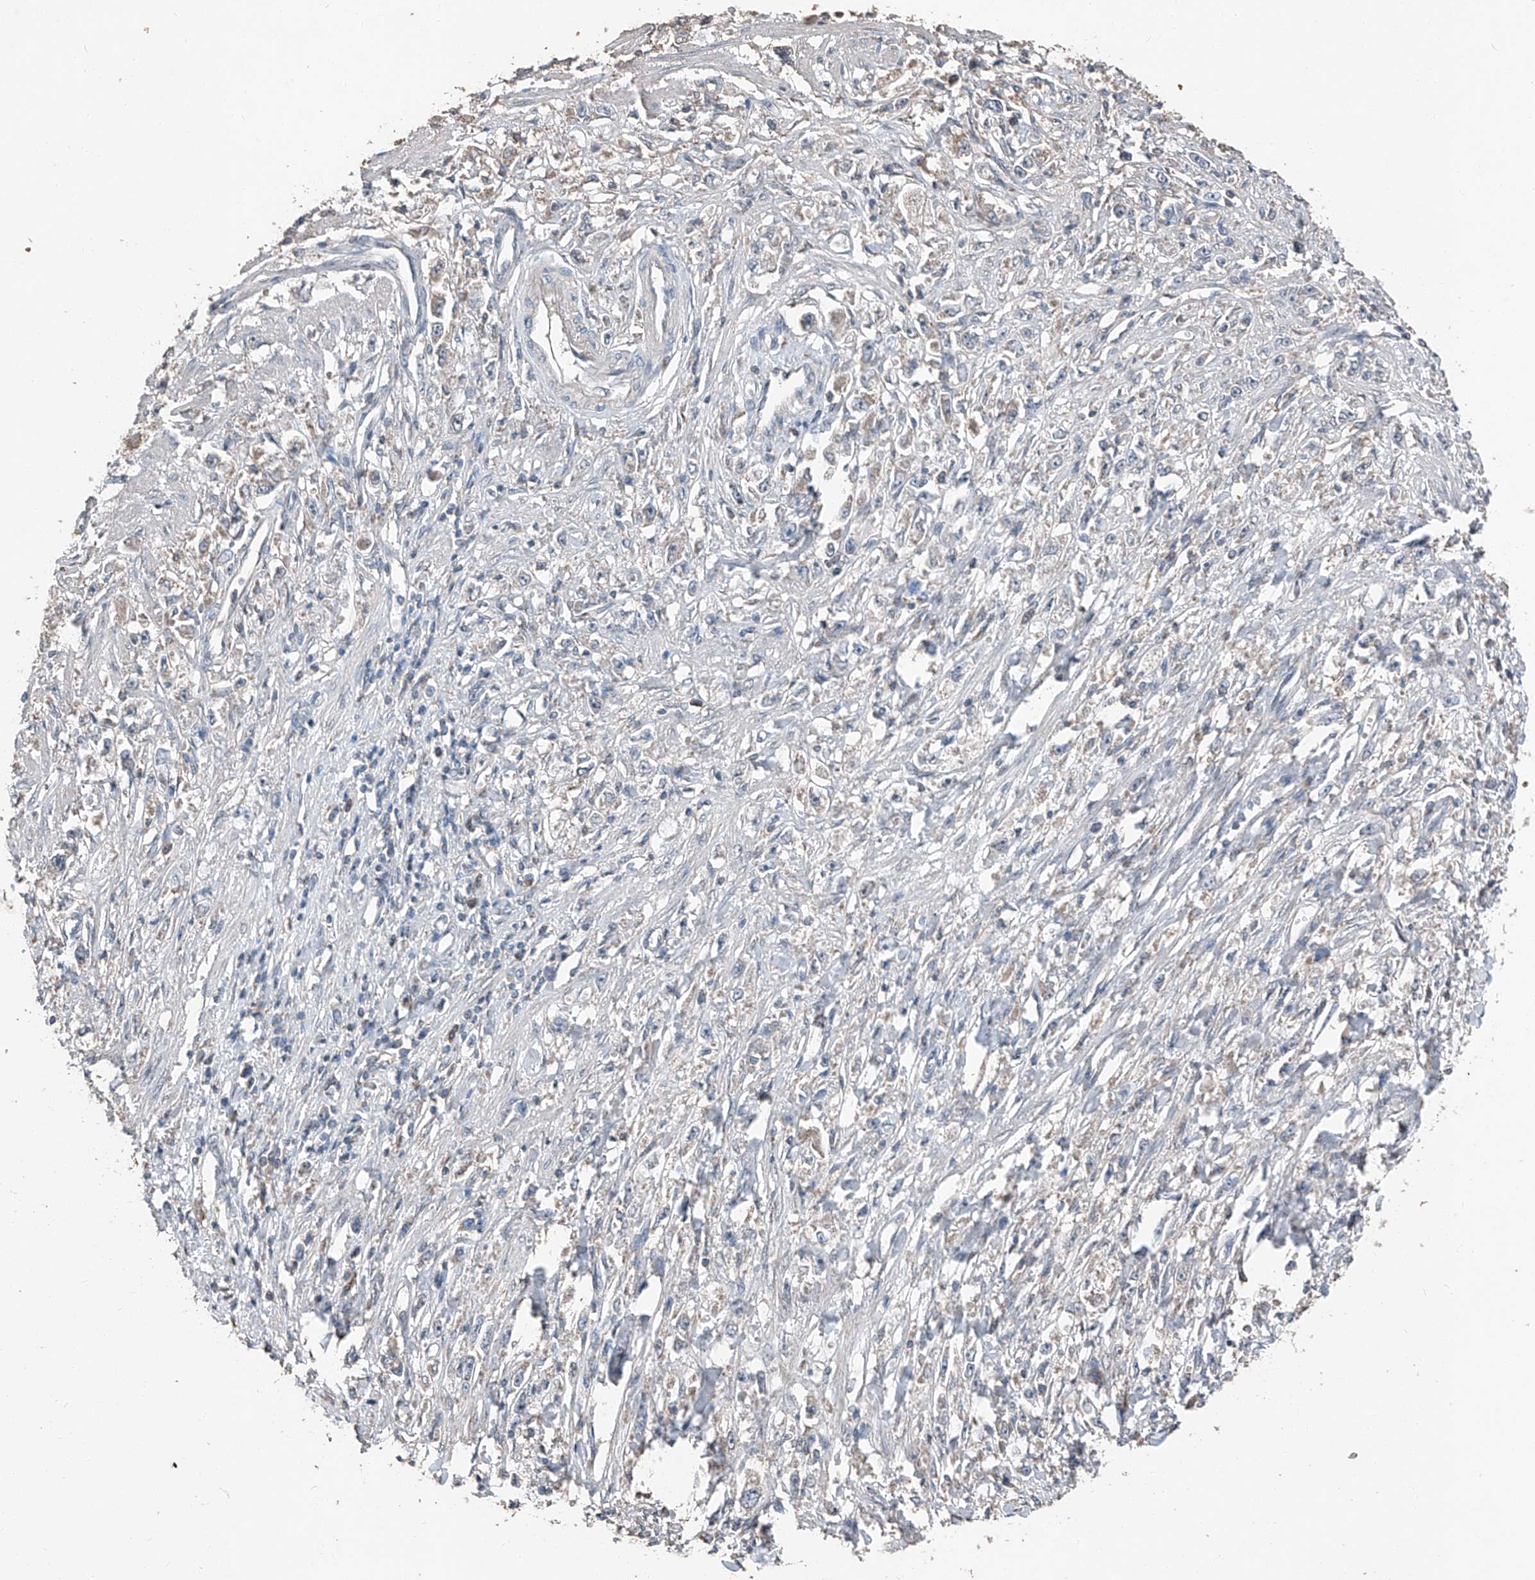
{"staining": {"intensity": "negative", "quantity": "none", "location": "none"}, "tissue": "stomach cancer", "cell_type": "Tumor cells", "image_type": "cancer", "snomed": [{"axis": "morphology", "description": "Adenocarcinoma, NOS"}, {"axis": "topography", "description": "Stomach"}], "caption": "Human adenocarcinoma (stomach) stained for a protein using IHC exhibits no staining in tumor cells.", "gene": "MAMLD1", "patient": {"sex": "female", "age": 59}}